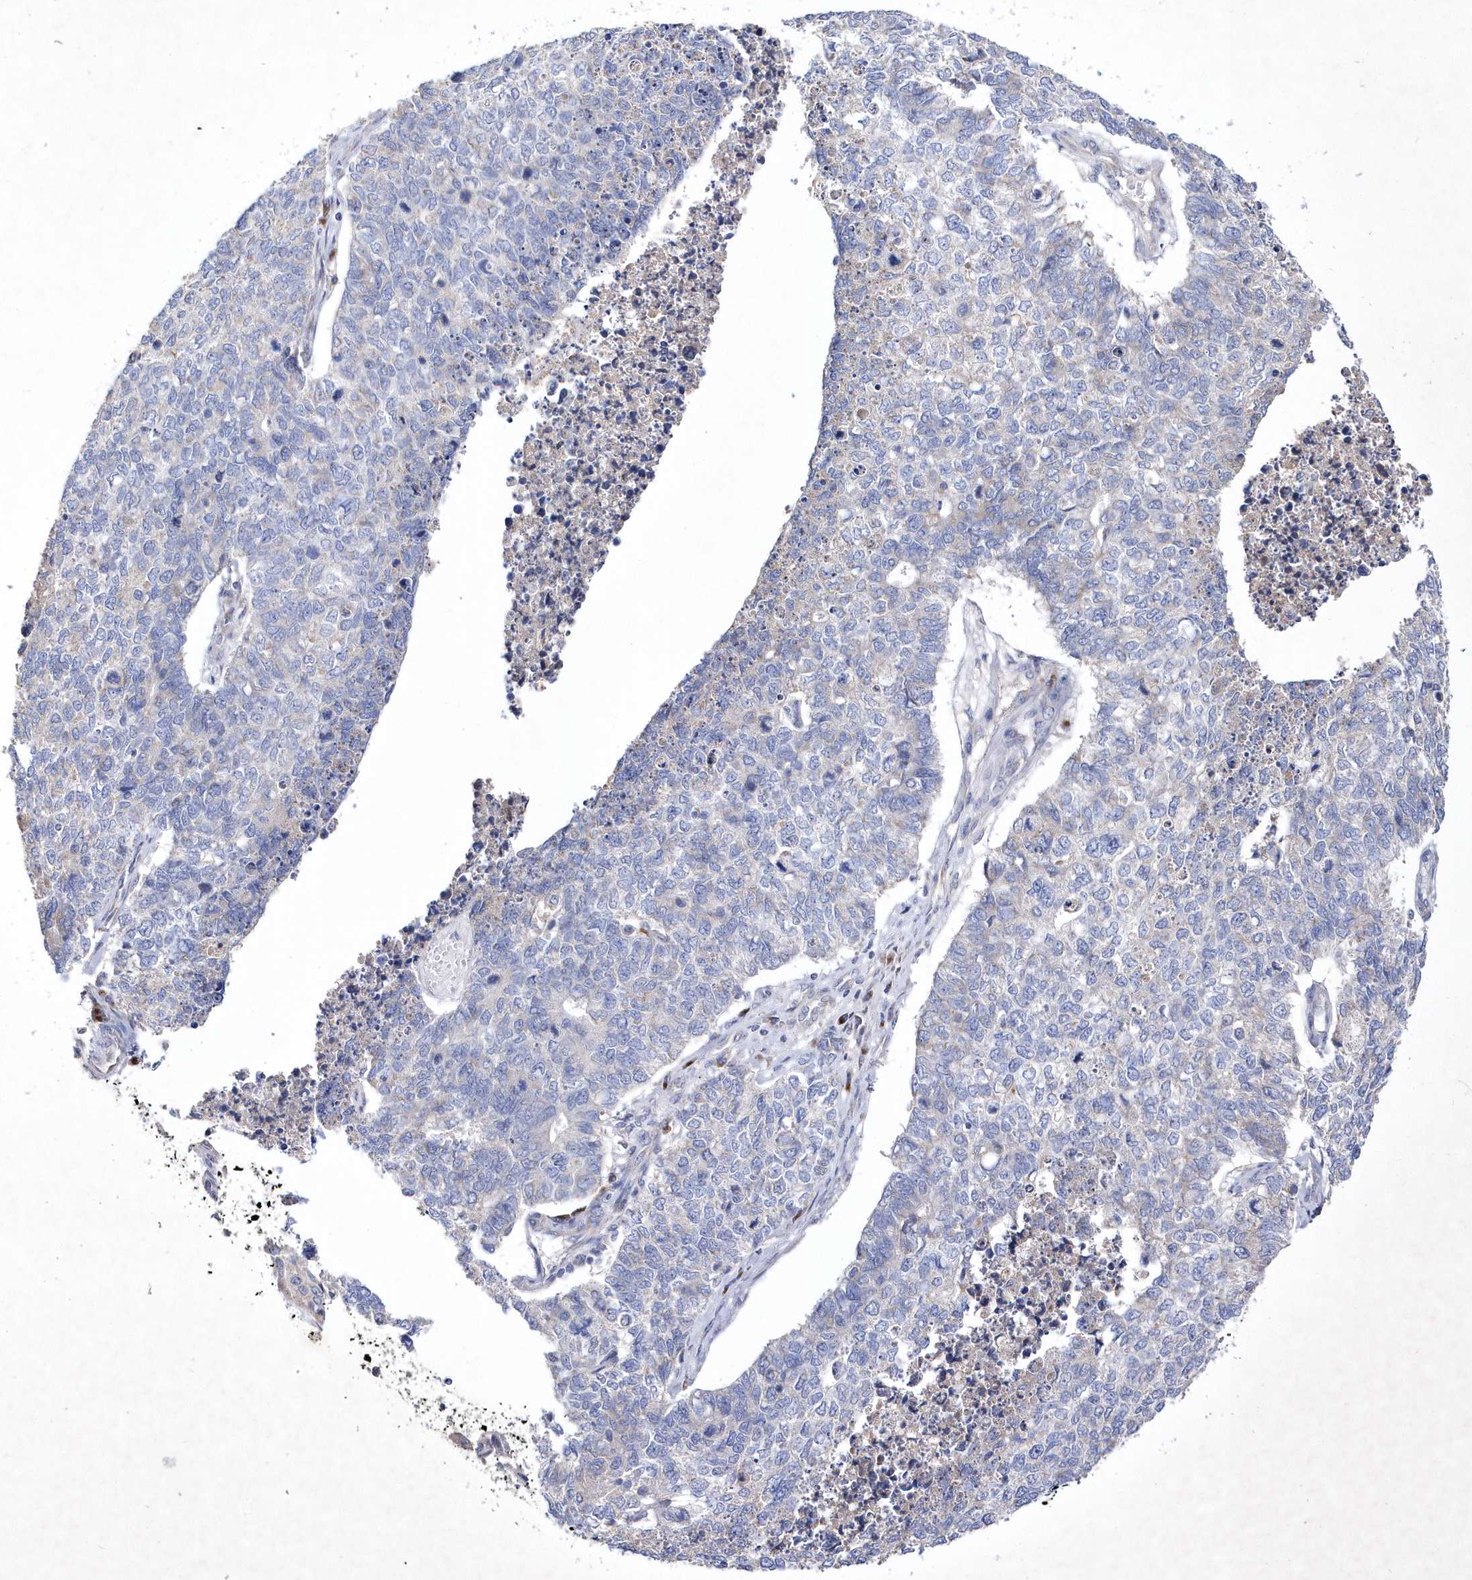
{"staining": {"intensity": "negative", "quantity": "none", "location": "none"}, "tissue": "cervical cancer", "cell_type": "Tumor cells", "image_type": "cancer", "snomed": [{"axis": "morphology", "description": "Squamous cell carcinoma, NOS"}, {"axis": "topography", "description": "Cervix"}], "caption": "This is an immunohistochemistry (IHC) image of cervical squamous cell carcinoma. There is no staining in tumor cells.", "gene": "METTL8", "patient": {"sex": "female", "age": 63}}